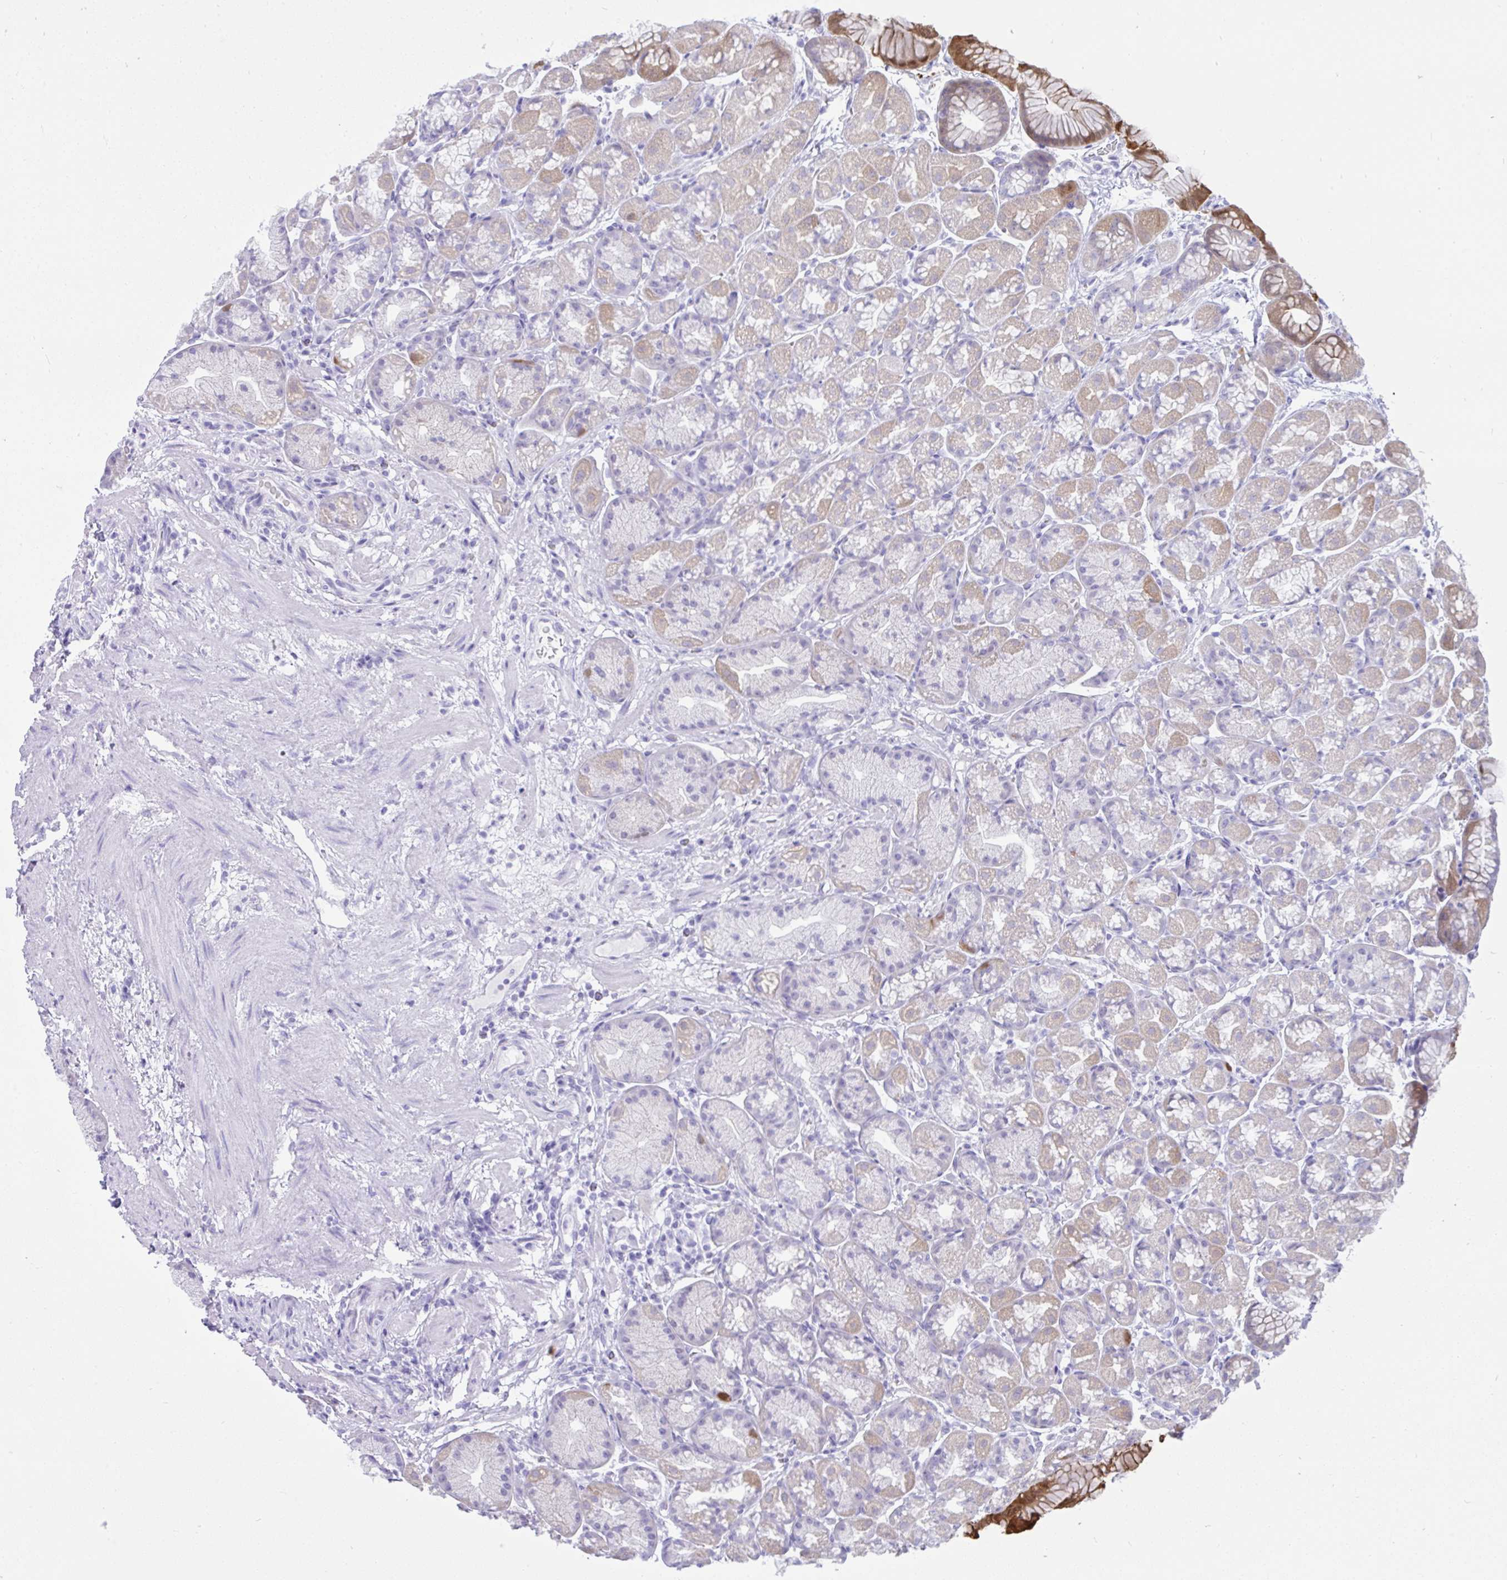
{"staining": {"intensity": "moderate", "quantity": "<25%", "location": "cytoplasmic/membranous,nuclear"}, "tissue": "stomach", "cell_type": "Glandular cells", "image_type": "normal", "snomed": [{"axis": "morphology", "description": "Normal tissue, NOS"}, {"axis": "topography", "description": "Stomach, lower"}], "caption": "Protein staining of normal stomach exhibits moderate cytoplasmic/membranous,nuclear staining in approximately <25% of glandular cells.", "gene": "PSCA", "patient": {"sex": "male", "age": 67}}